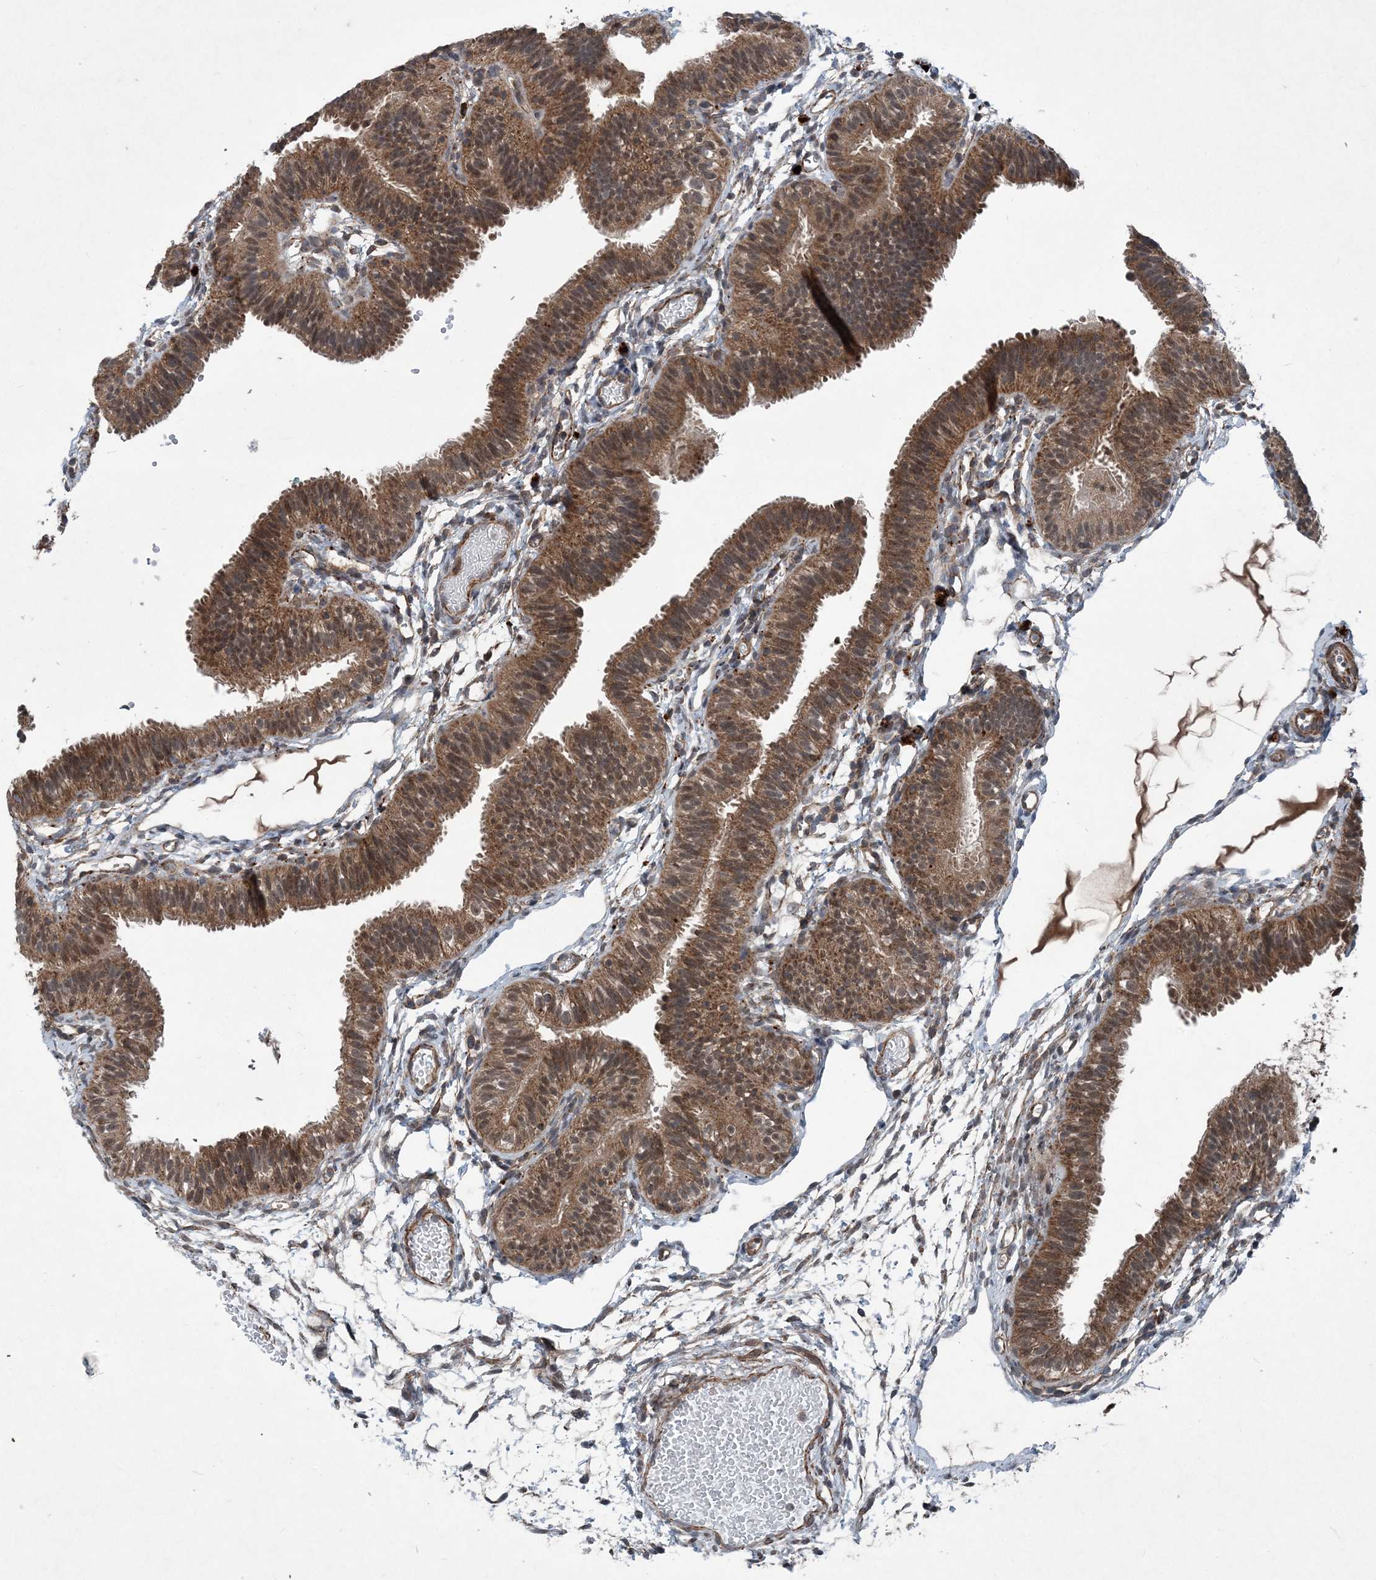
{"staining": {"intensity": "moderate", "quantity": ">75%", "location": "cytoplasmic/membranous"}, "tissue": "fallopian tube", "cell_type": "Glandular cells", "image_type": "normal", "snomed": [{"axis": "morphology", "description": "Normal tissue, NOS"}, {"axis": "topography", "description": "Fallopian tube"}], "caption": "Glandular cells show medium levels of moderate cytoplasmic/membranous expression in about >75% of cells in benign fallopian tube. (DAB (3,3'-diaminobenzidine) = brown stain, brightfield microscopy at high magnification).", "gene": "NDUFA2", "patient": {"sex": "female", "age": 35}}